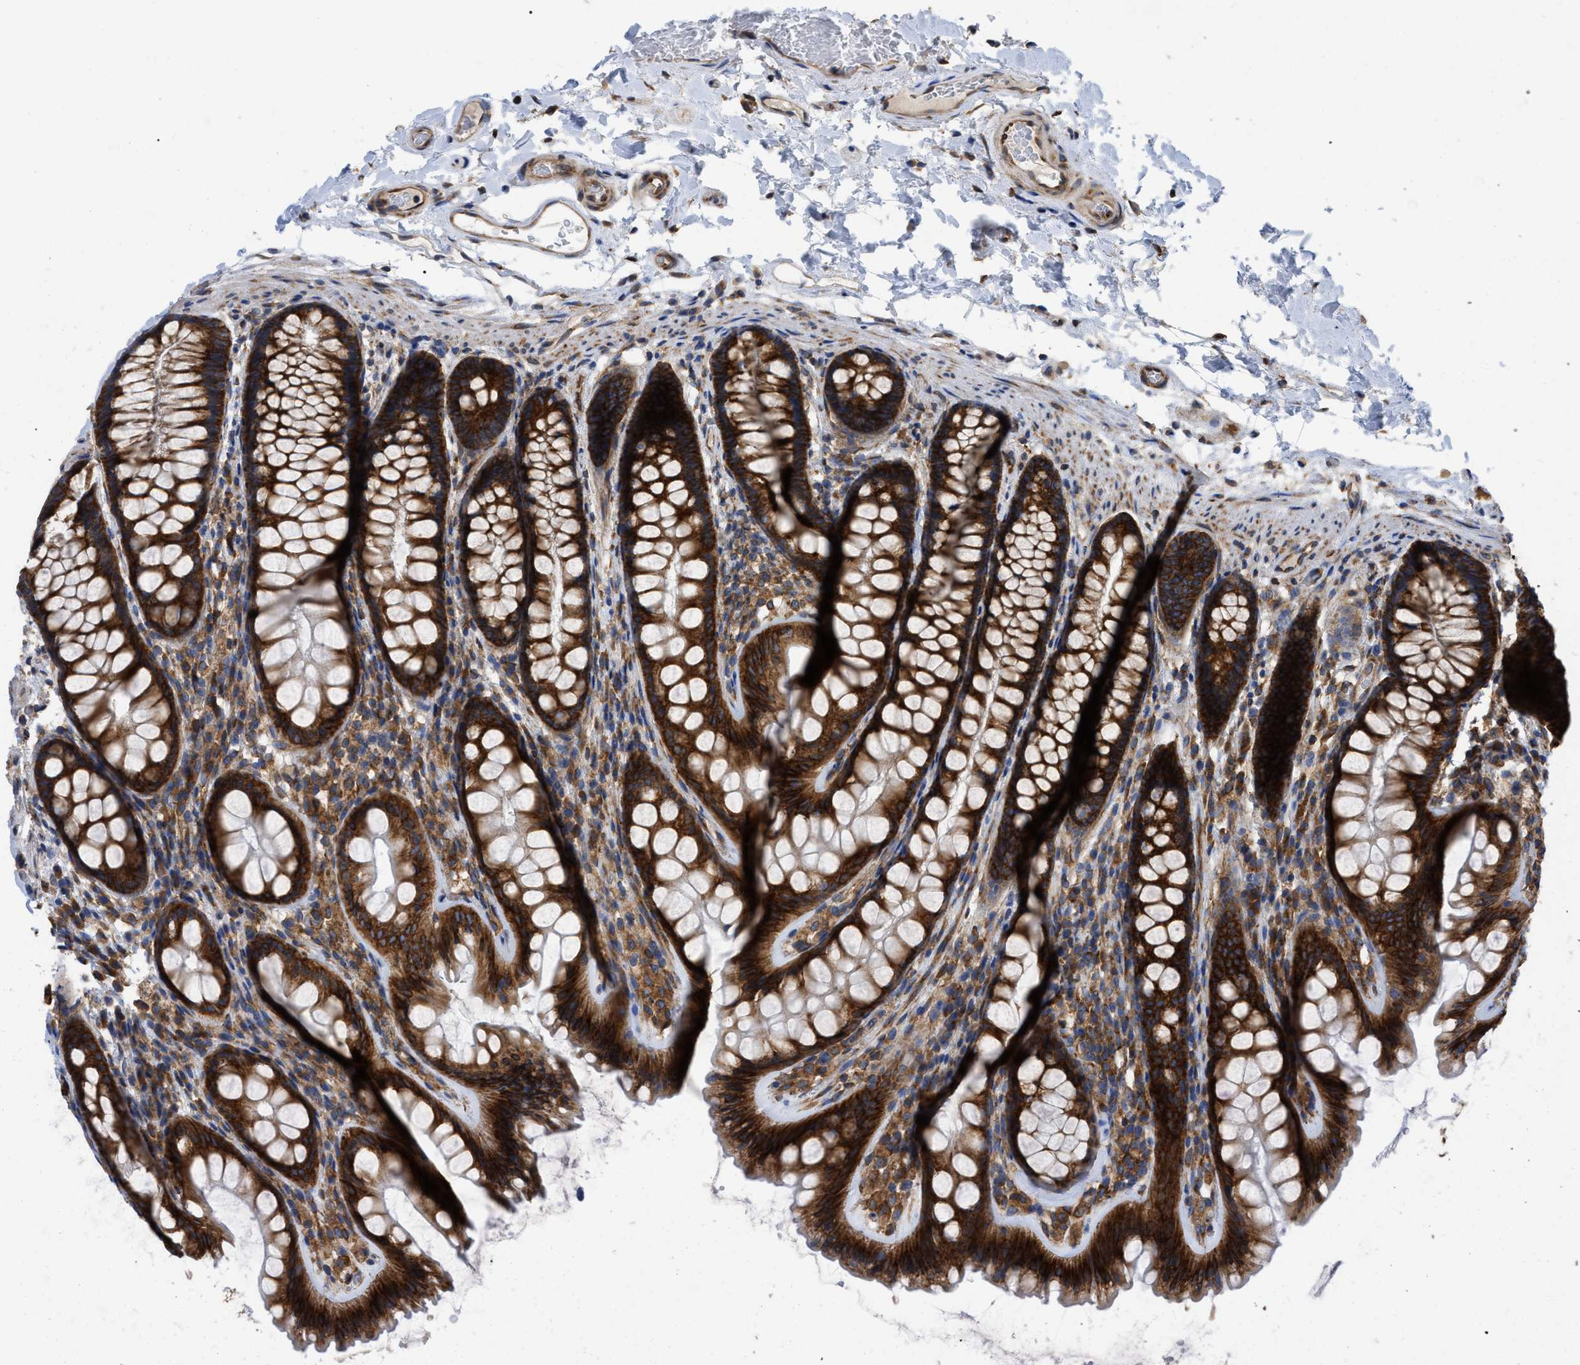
{"staining": {"intensity": "moderate", "quantity": ">75%", "location": "cytoplasmic/membranous"}, "tissue": "colon", "cell_type": "Endothelial cells", "image_type": "normal", "snomed": [{"axis": "morphology", "description": "Normal tissue, NOS"}, {"axis": "topography", "description": "Colon"}], "caption": "An immunohistochemistry image of unremarkable tissue is shown. Protein staining in brown shows moderate cytoplasmic/membranous positivity in colon within endothelial cells.", "gene": "FAM120A", "patient": {"sex": "female", "age": 56}}